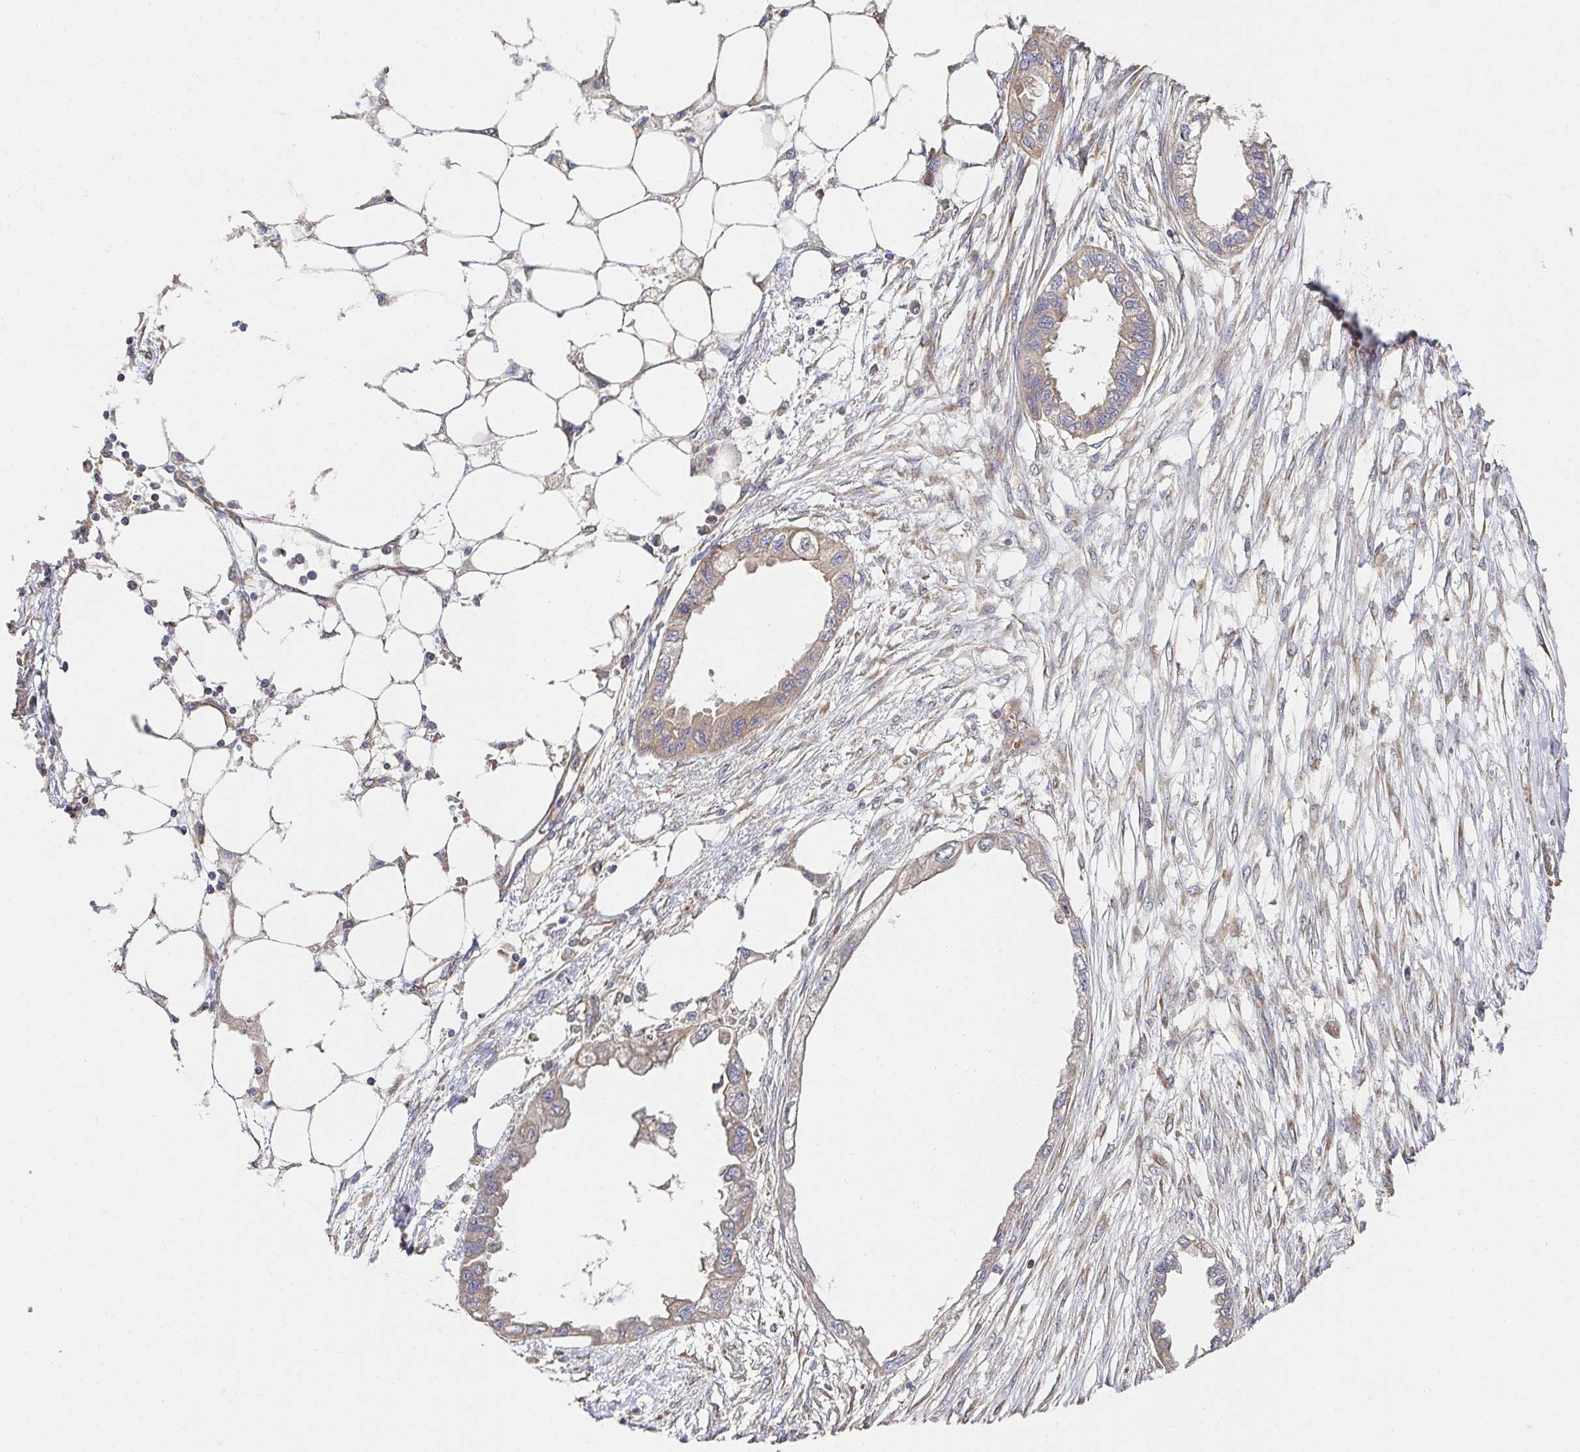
{"staining": {"intensity": "weak", "quantity": "<25%", "location": "cytoplasmic/membranous"}, "tissue": "endometrial cancer", "cell_type": "Tumor cells", "image_type": "cancer", "snomed": [{"axis": "morphology", "description": "Adenocarcinoma, NOS"}, {"axis": "morphology", "description": "Adenocarcinoma, metastatic, NOS"}, {"axis": "topography", "description": "Adipose tissue"}, {"axis": "topography", "description": "Endometrium"}], "caption": "A high-resolution micrograph shows immunohistochemistry (IHC) staining of metastatic adenocarcinoma (endometrial), which exhibits no significant staining in tumor cells.", "gene": "APBB1", "patient": {"sex": "female", "age": 67}}